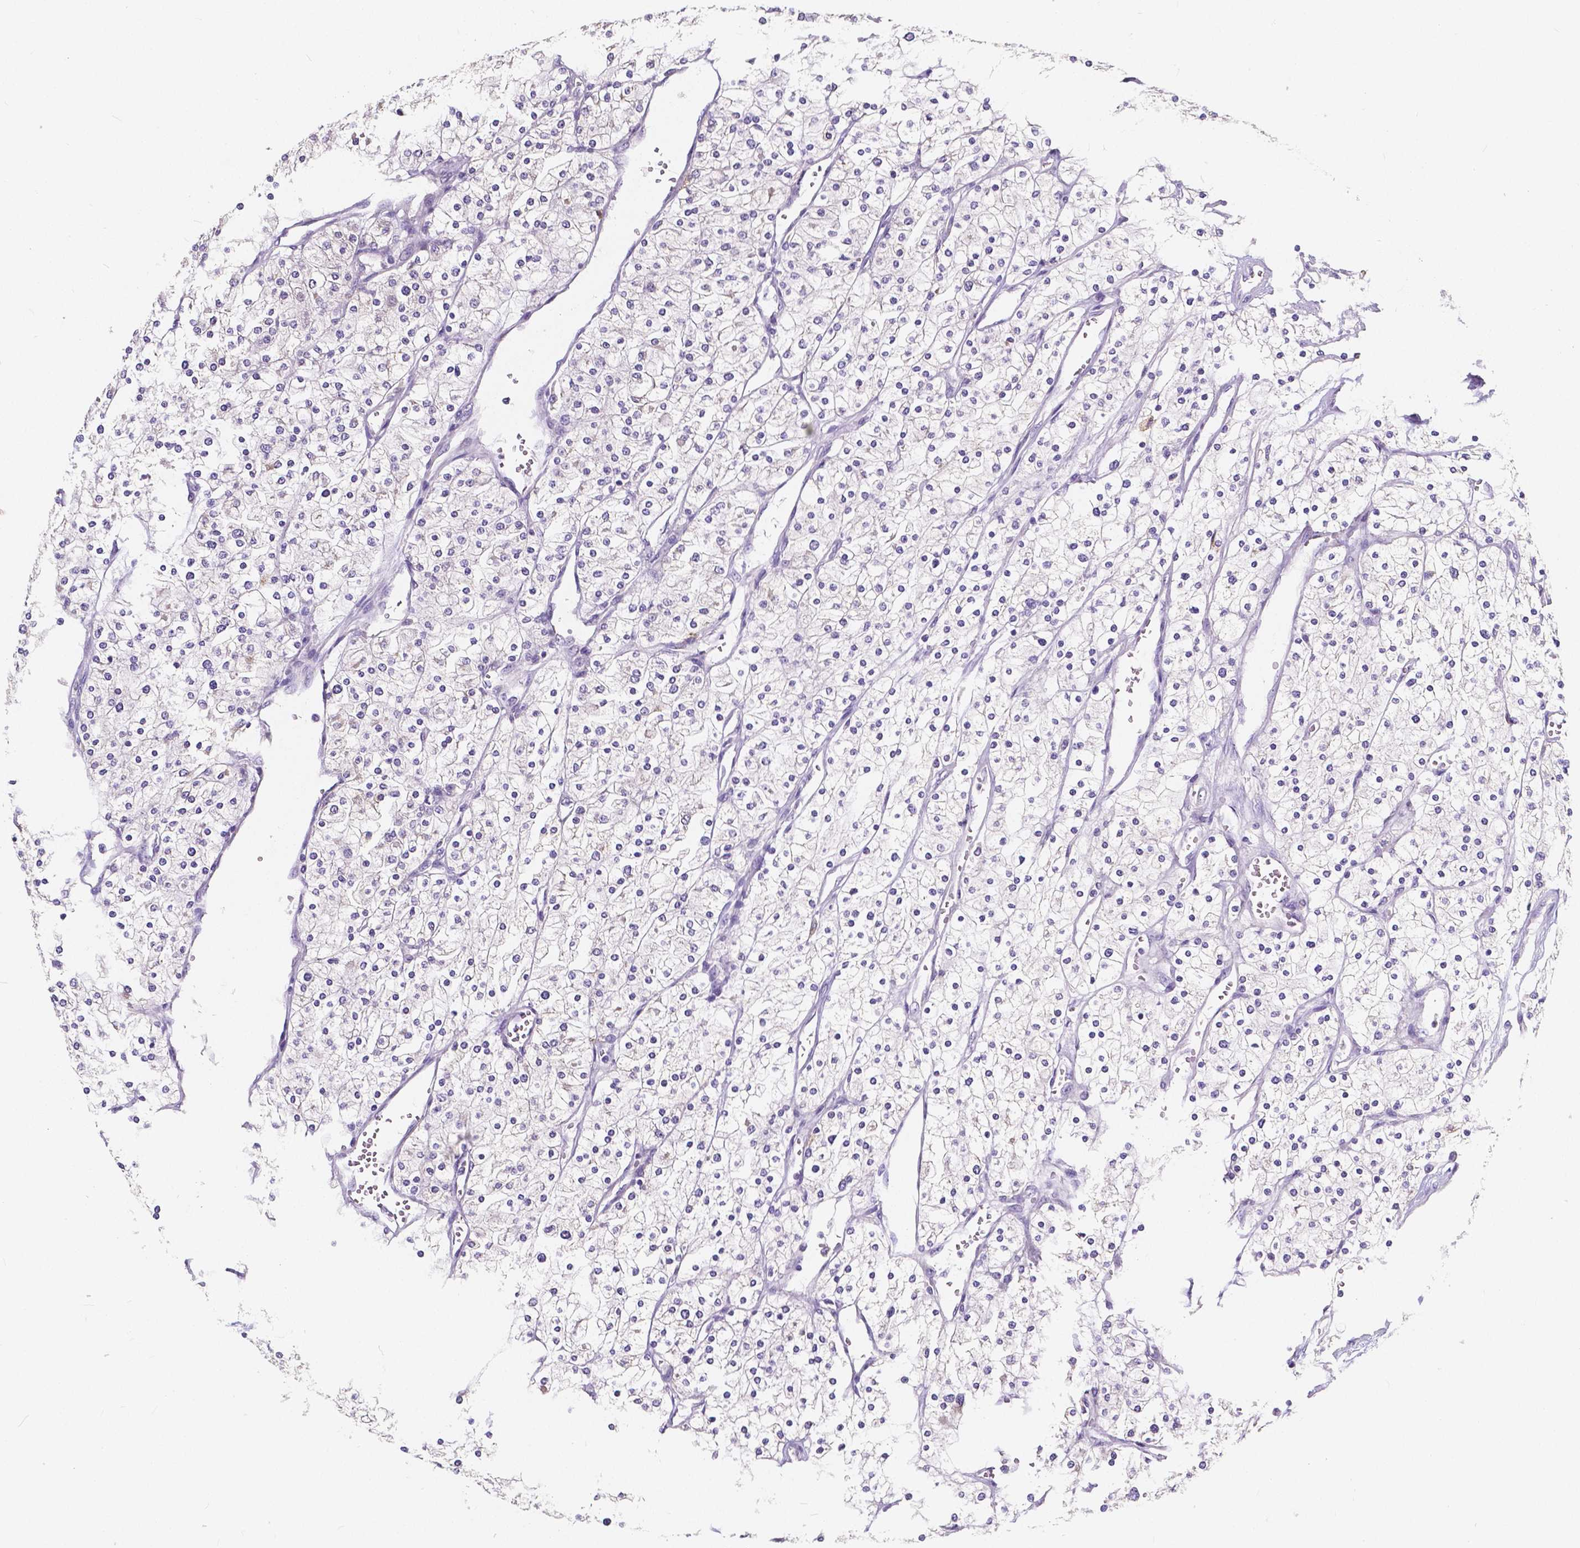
{"staining": {"intensity": "negative", "quantity": "none", "location": "none"}, "tissue": "renal cancer", "cell_type": "Tumor cells", "image_type": "cancer", "snomed": [{"axis": "morphology", "description": "Adenocarcinoma, NOS"}, {"axis": "topography", "description": "Kidney"}], "caption": "Micrograph shows no significant protein staining in tumor cells of renal cancer. (Brightfield microscopy of DAB (3,3'-diaminobenzidine) immunohistochemistry (IHC) at high magnification).", "gene": "ACP5", "patient": {"sex": "male", "age": 80}}